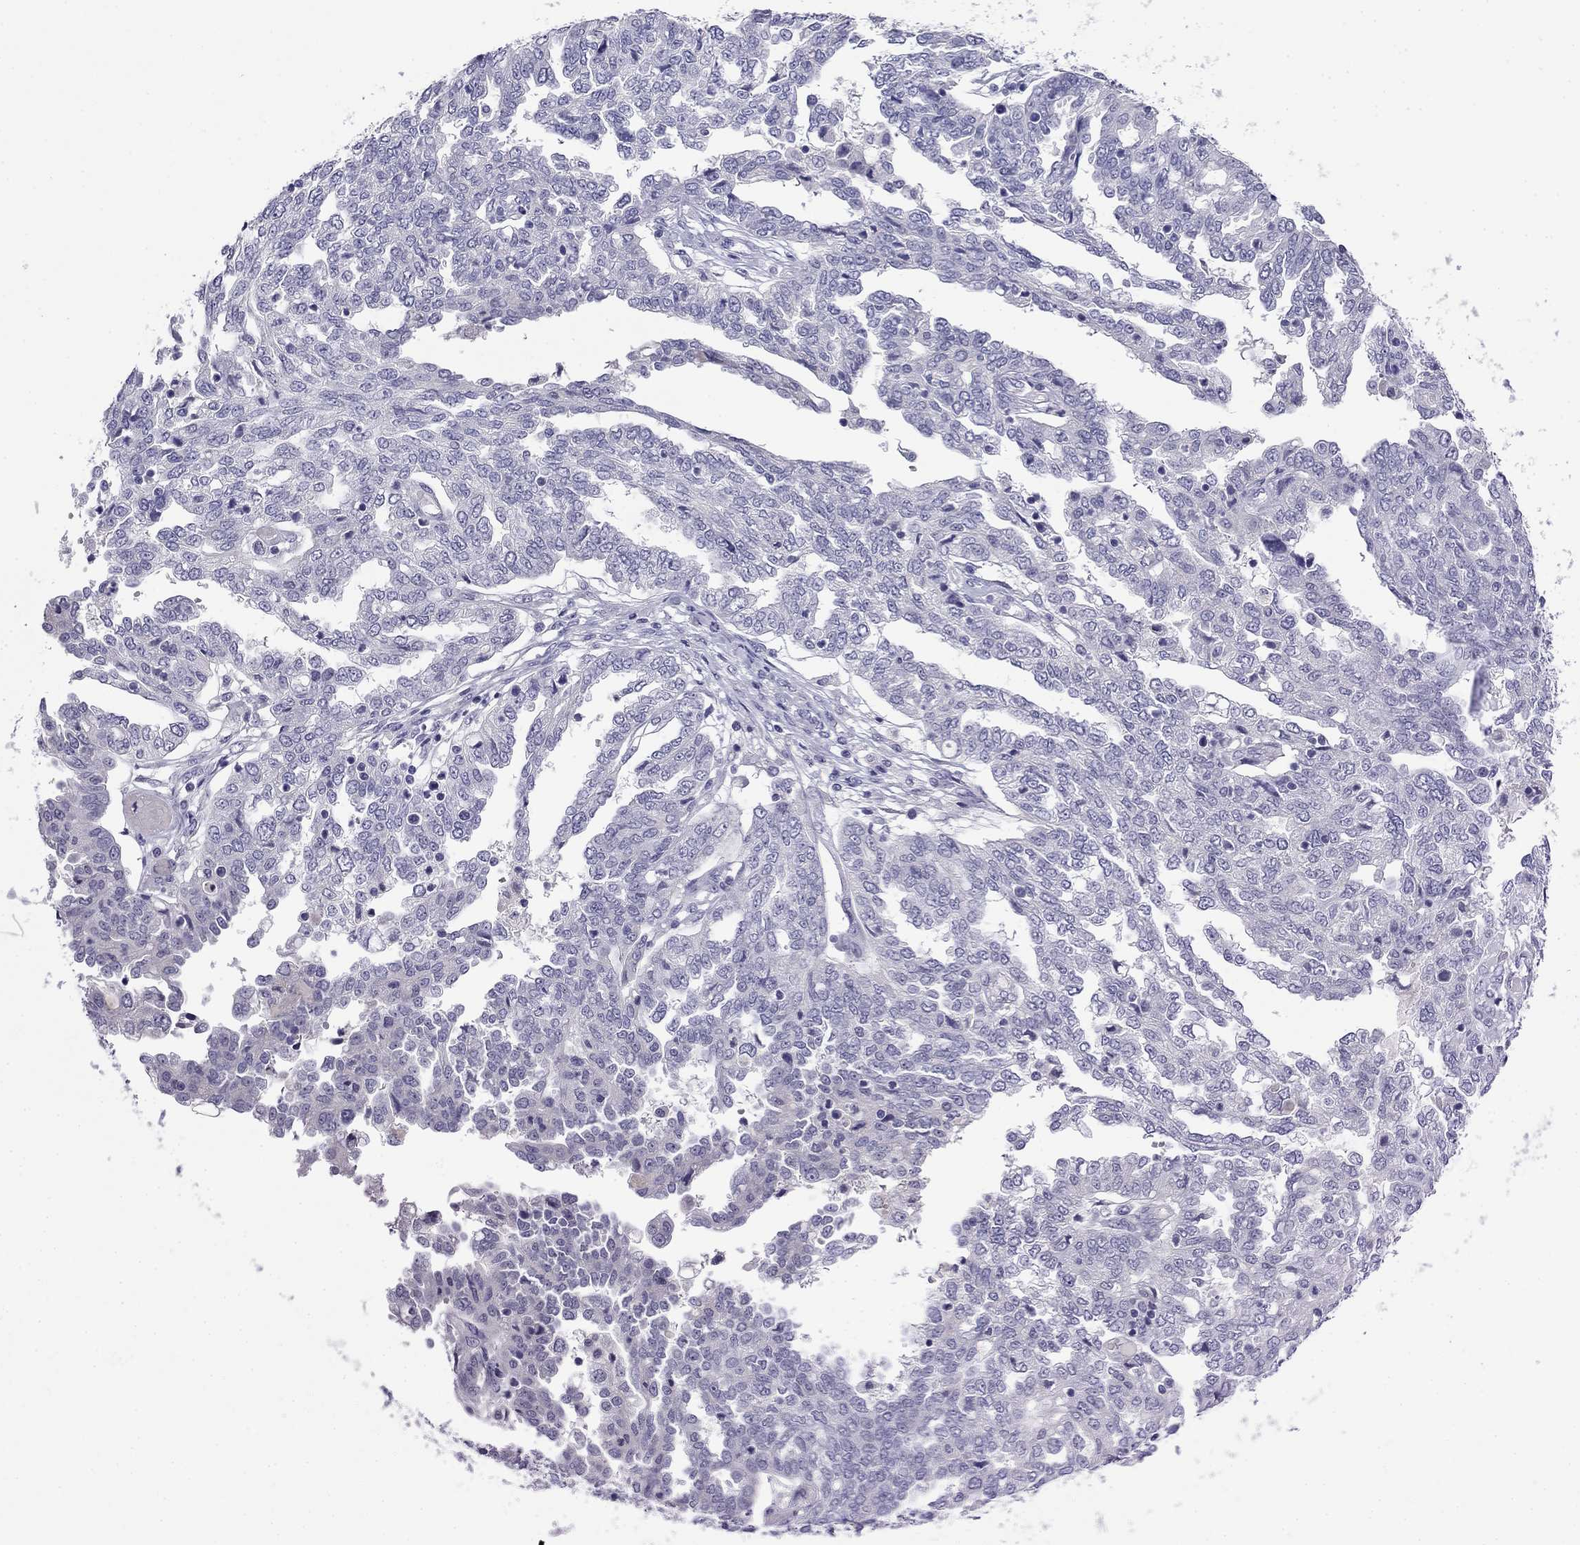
{"staining": {"intensity": "negative", "quantity": "none", "location": "none"}, "tissue": "ovarian cancer", "cell_type": "Tumor cells", "image_type": "cancer", "snomed": [{"axis": "morphology", "description": "Cystadenocarcinoma, serous, NOS"}, {"axis": "topography", "description": "Ovary"}], "caption": "Ovarian cancer was stained to show a protein in brown. There is no significant expression in tumor cells. (Immunohistochemistry, brightfield microscopy, high magnification).", "gene": "MYO15A", "patient": {"sex": "female", "age": 67}}